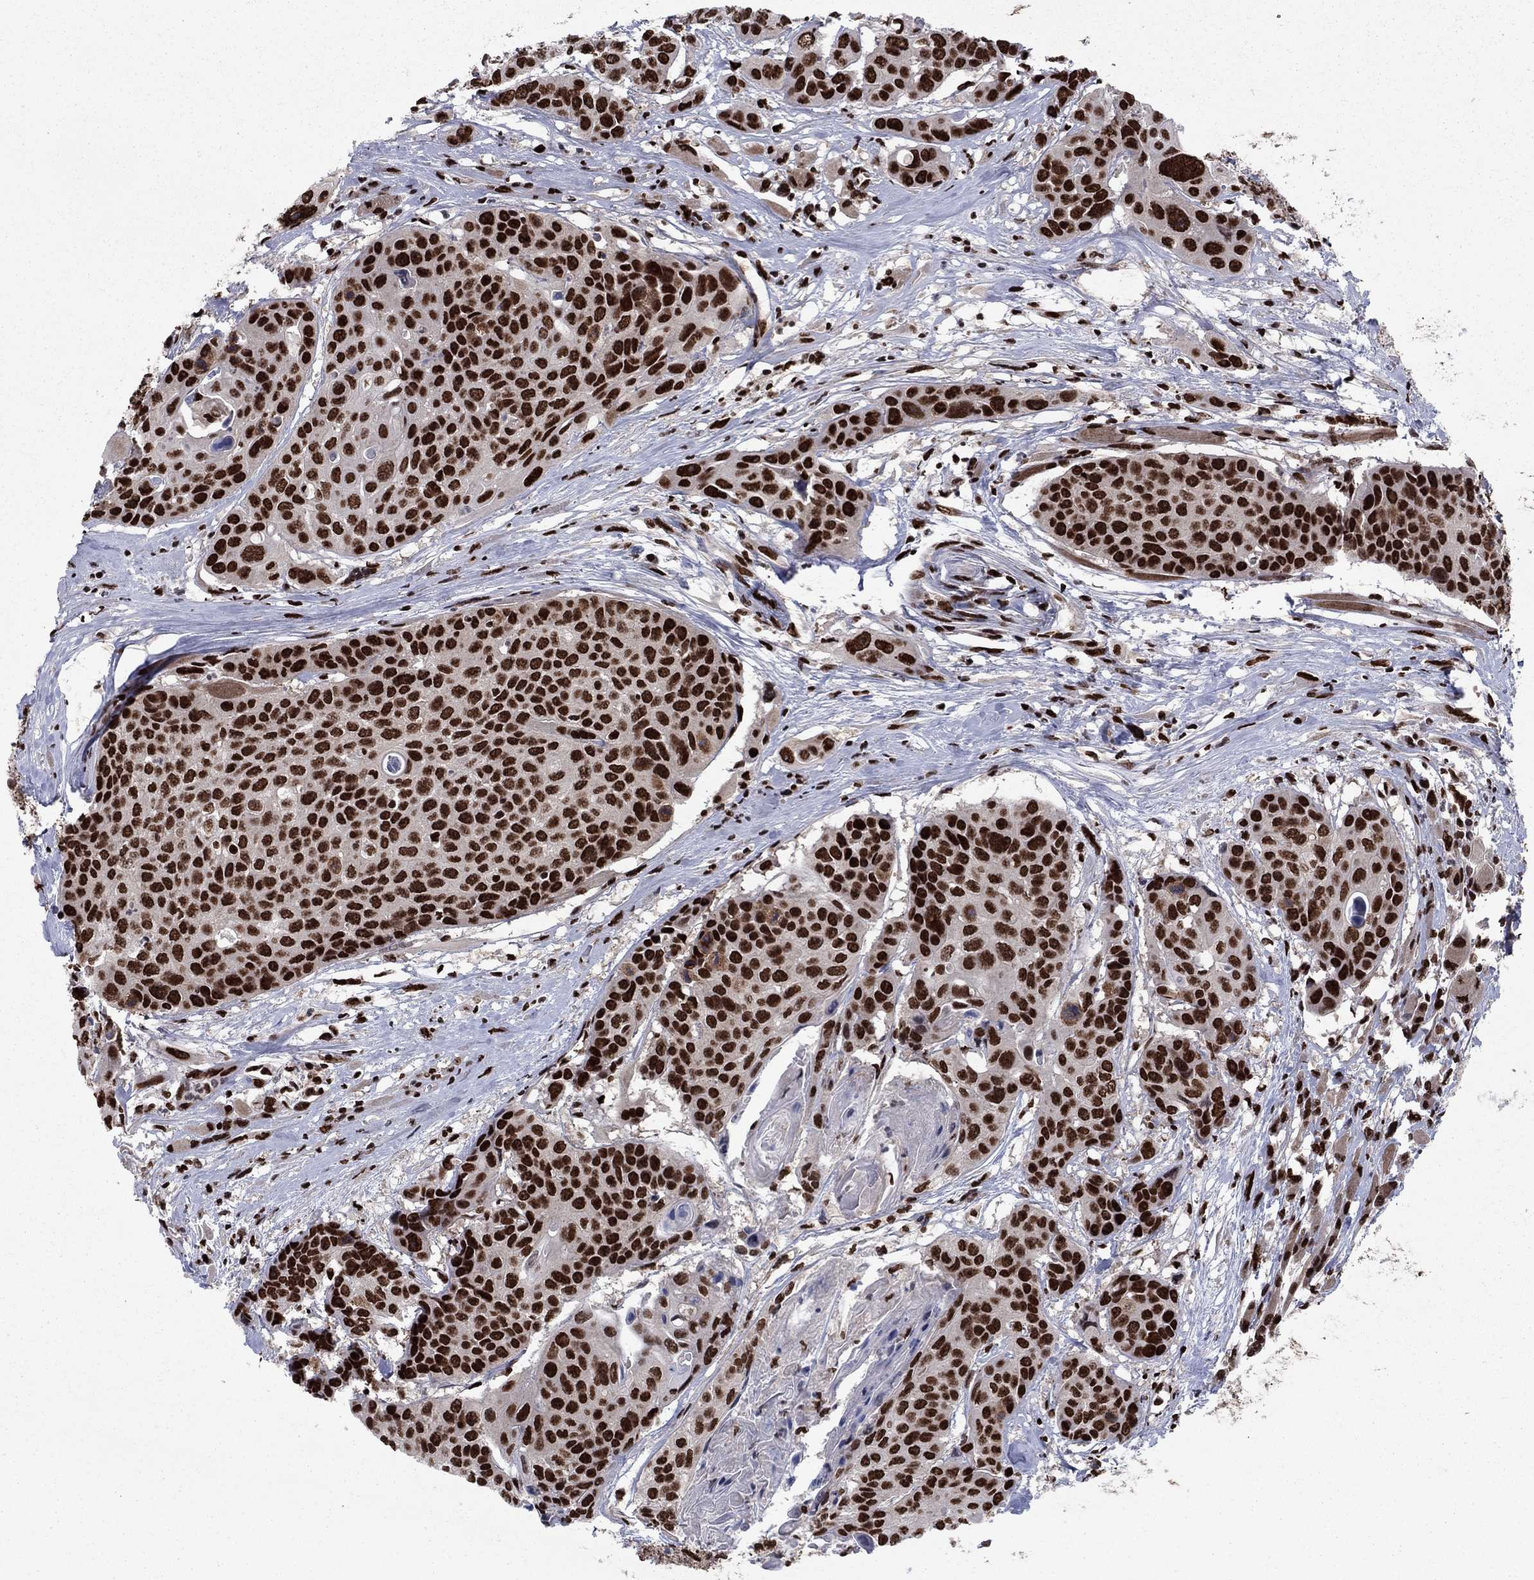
{"staining": {"intensity": "strong", "quantity": ">75%", "location": "nuclear"}, "tissue": "head and neck cancer", "cell_type": "Tumor cells", "image_type": "cancer", "snomed": [{"axis": "morphology", "description": "Squamous cell carcinoma, NOS"}, {"axis": "topography", "description": "Oral tissue"}, {"axis": "topography", "description": "Head-Neck"}], "caption": "Strong nuclear expression is appreciated in about >75% of tumor cells in head and neck squamous cell carcinoma.", "gene": "USP54", "patient": {"sex": "male", "age": 56}}